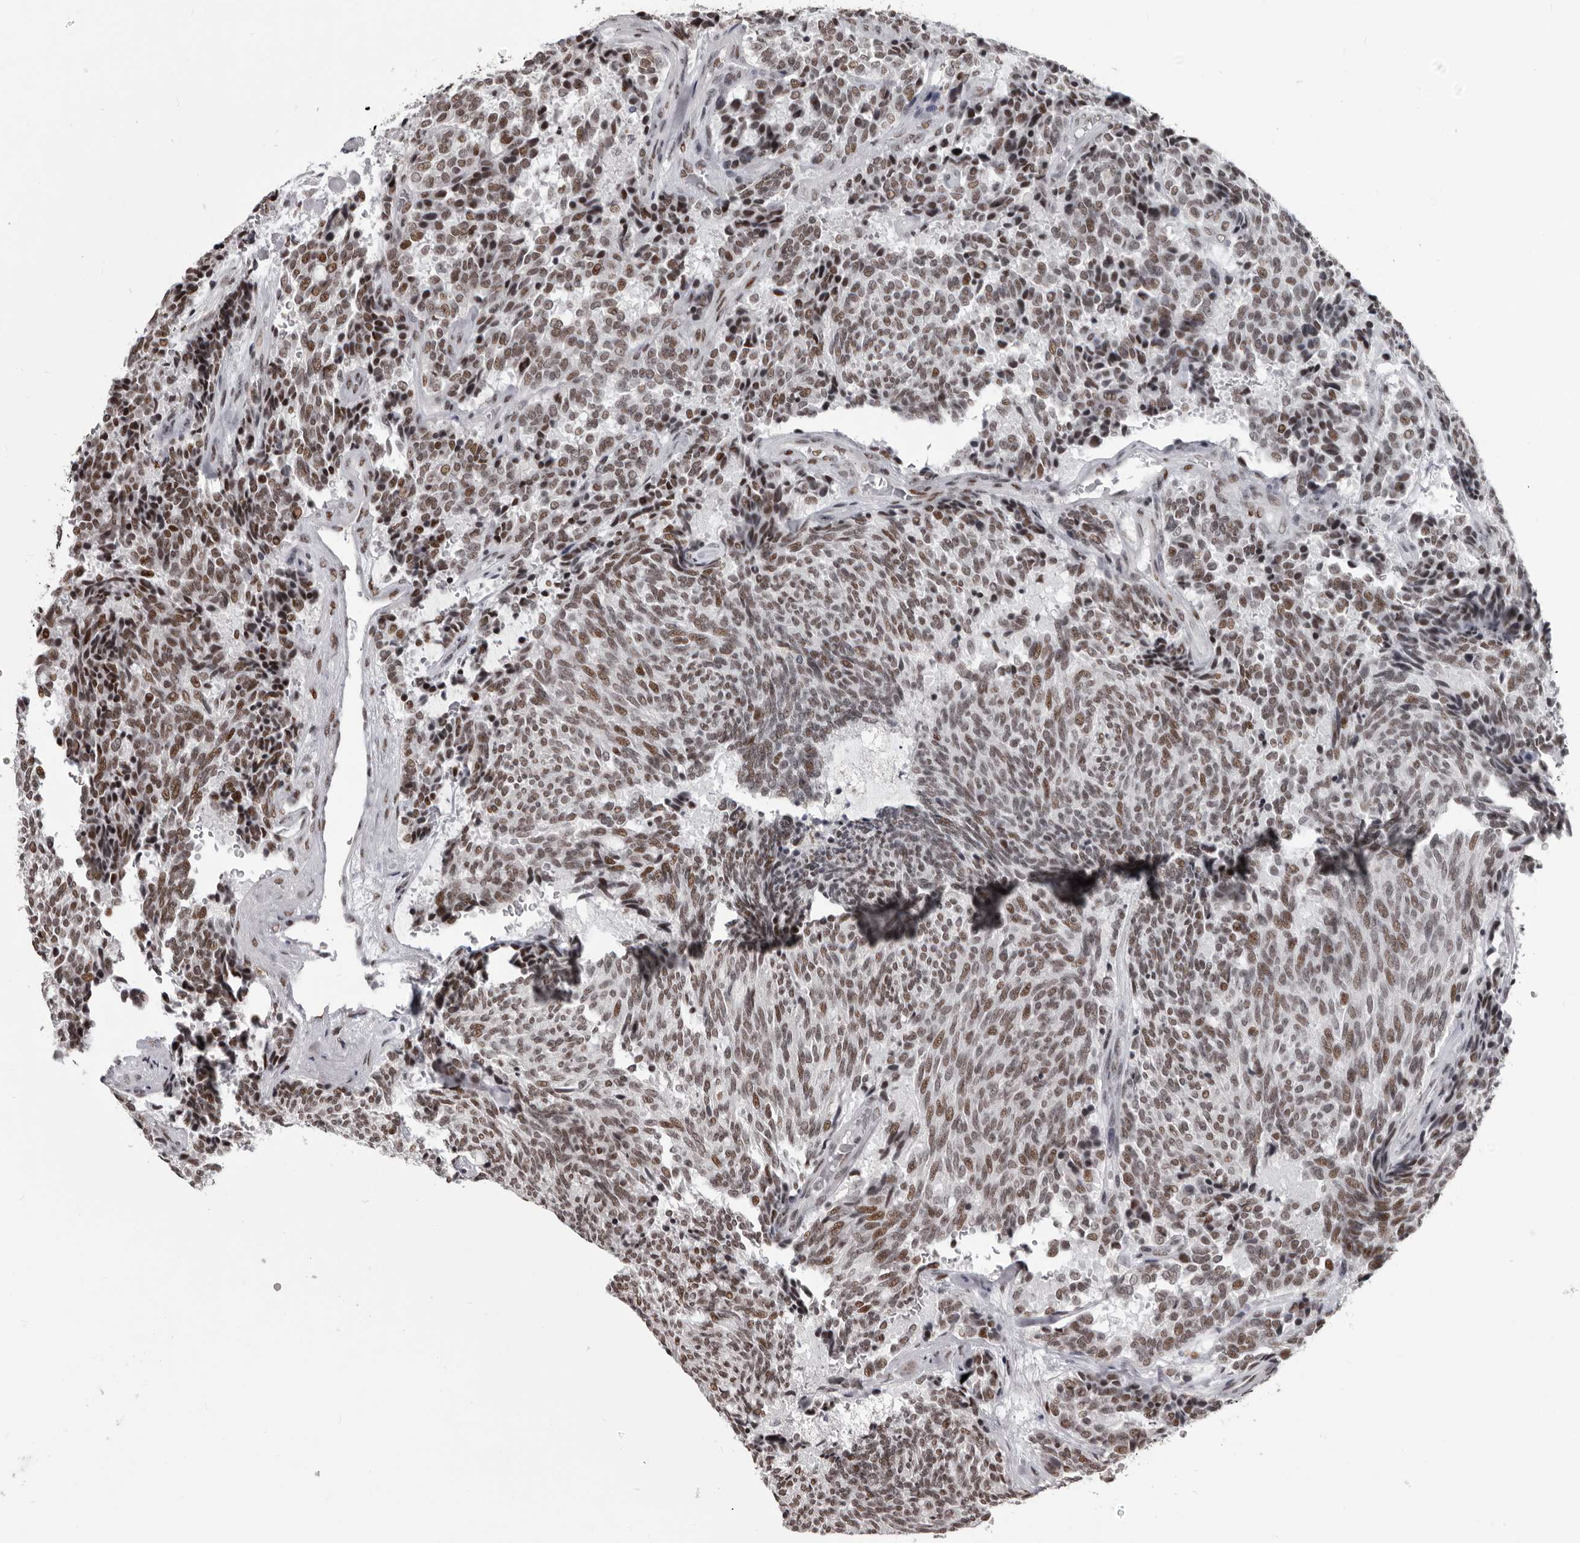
{"staining": {"intensity": "moderate", "quantity": ">75%", "location": "nuclear"}, "tissue": "carcinoid", "cell_type": "Tumor cells", "image_type": "cancer", "snomed": [{"axis": "morphology", "description": "Carcinoid, malignant, NOS"}, {"axis": "topography", "description": "Pancreas"}], "caption": "Moderate nuclear protein positivity is seen in about >75% of tumor cells in malignant carcinoid.", "gene": "NUMA1", "patient": {"sex": "female", "age": 54}}